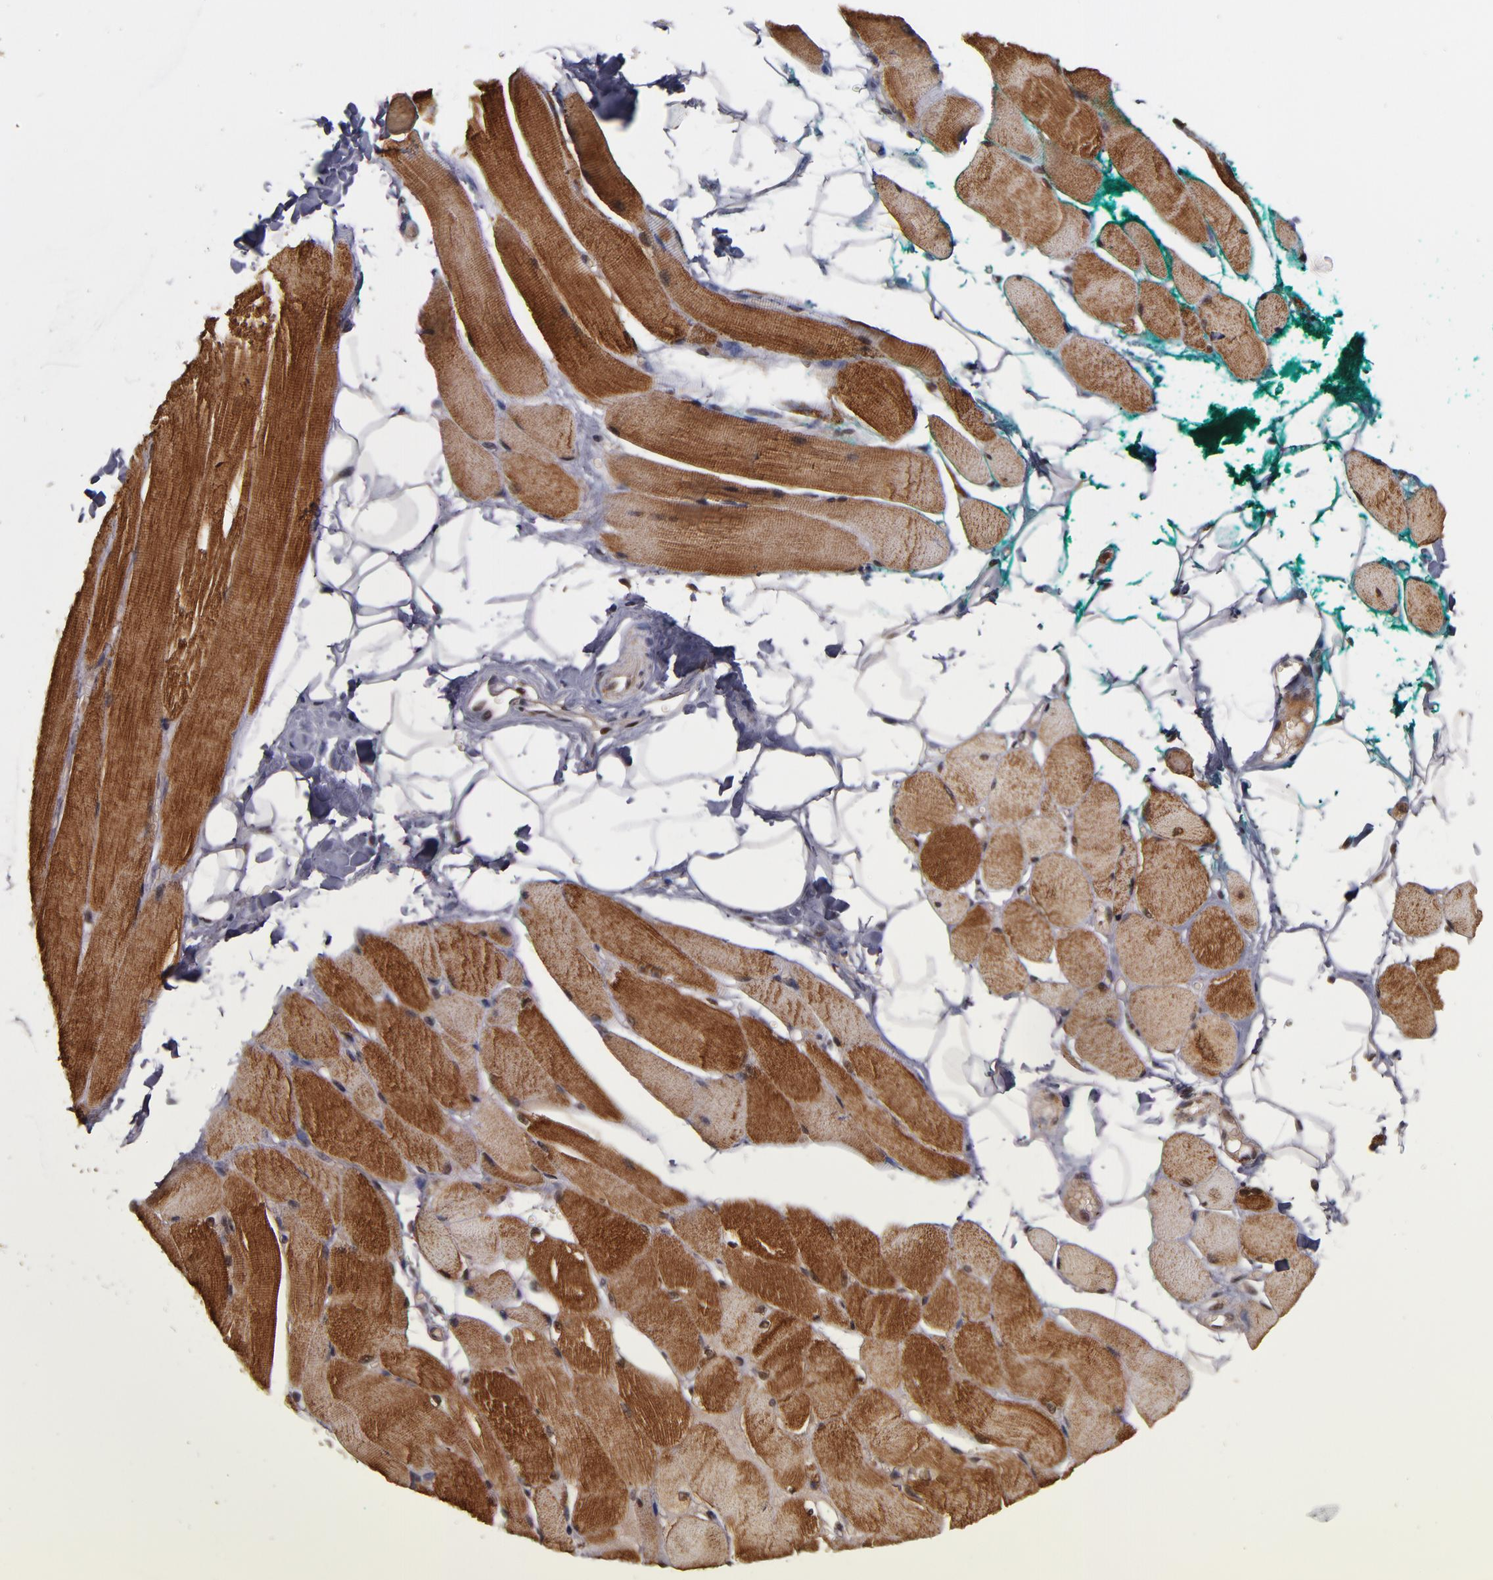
{"staining": {"intensity": "moderate", "quantity": ">75%", "location": "cytoplasmic/membranous"}, "tissue": "skeletal muscle", "cell_type": "Myocytes", "image_type": "normal", "snomed": [{"axis": "morphology", "description": "Normal tissue, NOS"}, {"axis": "topography", "description": "Skeletal muscle"}, {"axis": "topography", "description": "Peripheral nerve tissue"}], "caption": "Immunohistochemistry image of benign skeletal muscle: skeletal muscle stained using immunohistochemistry reveals medium levels of moderate protein expression localized specifically in the cytoplasmic/membranous of myocytes, appearing as a cytoplasmic/membranous brown color.", "gene": "CUL5", "patient": {"sex": "female", "age": 84}}